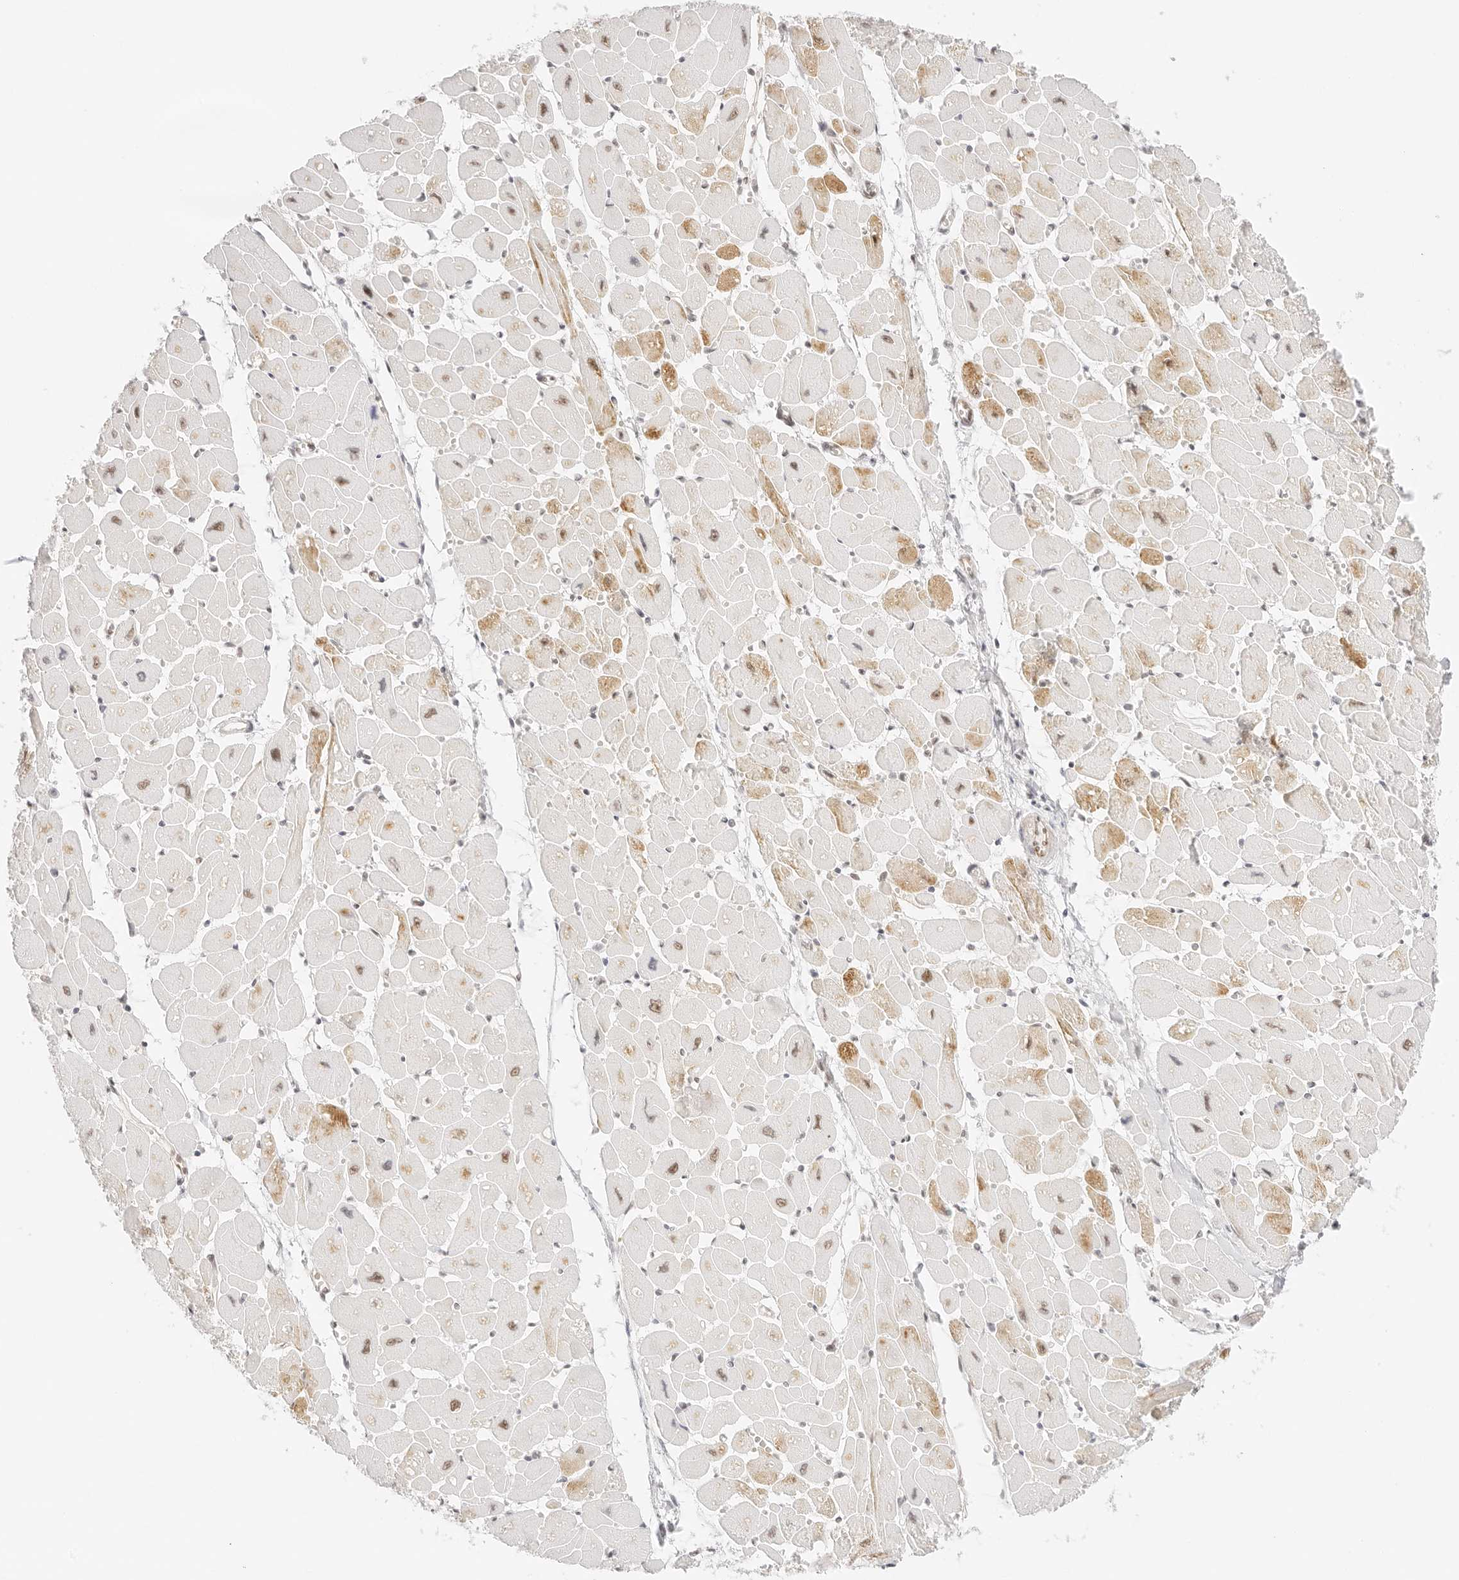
{"staining": {"intensity": "moderate", "quantity": "25%-75%", "location": "cytoplasmic/membranous"}, "tissue": "heart muscle", "cell_type": "Cardiomyocytes", "image_type": "normal", "snomed": [{"axis": "morphology", "description": "Normal tissue, NOS"}, {"axis": "topography", "description": "Heart"}], "caption": "Heart muscle stained with immunohistochemistry exhibits moderate cytoplasmic/membranous staining in about 25%-75% of cardiomyocytes.", "gene": "ITGA6", "patient": {"sex": "female", "age": 54}}